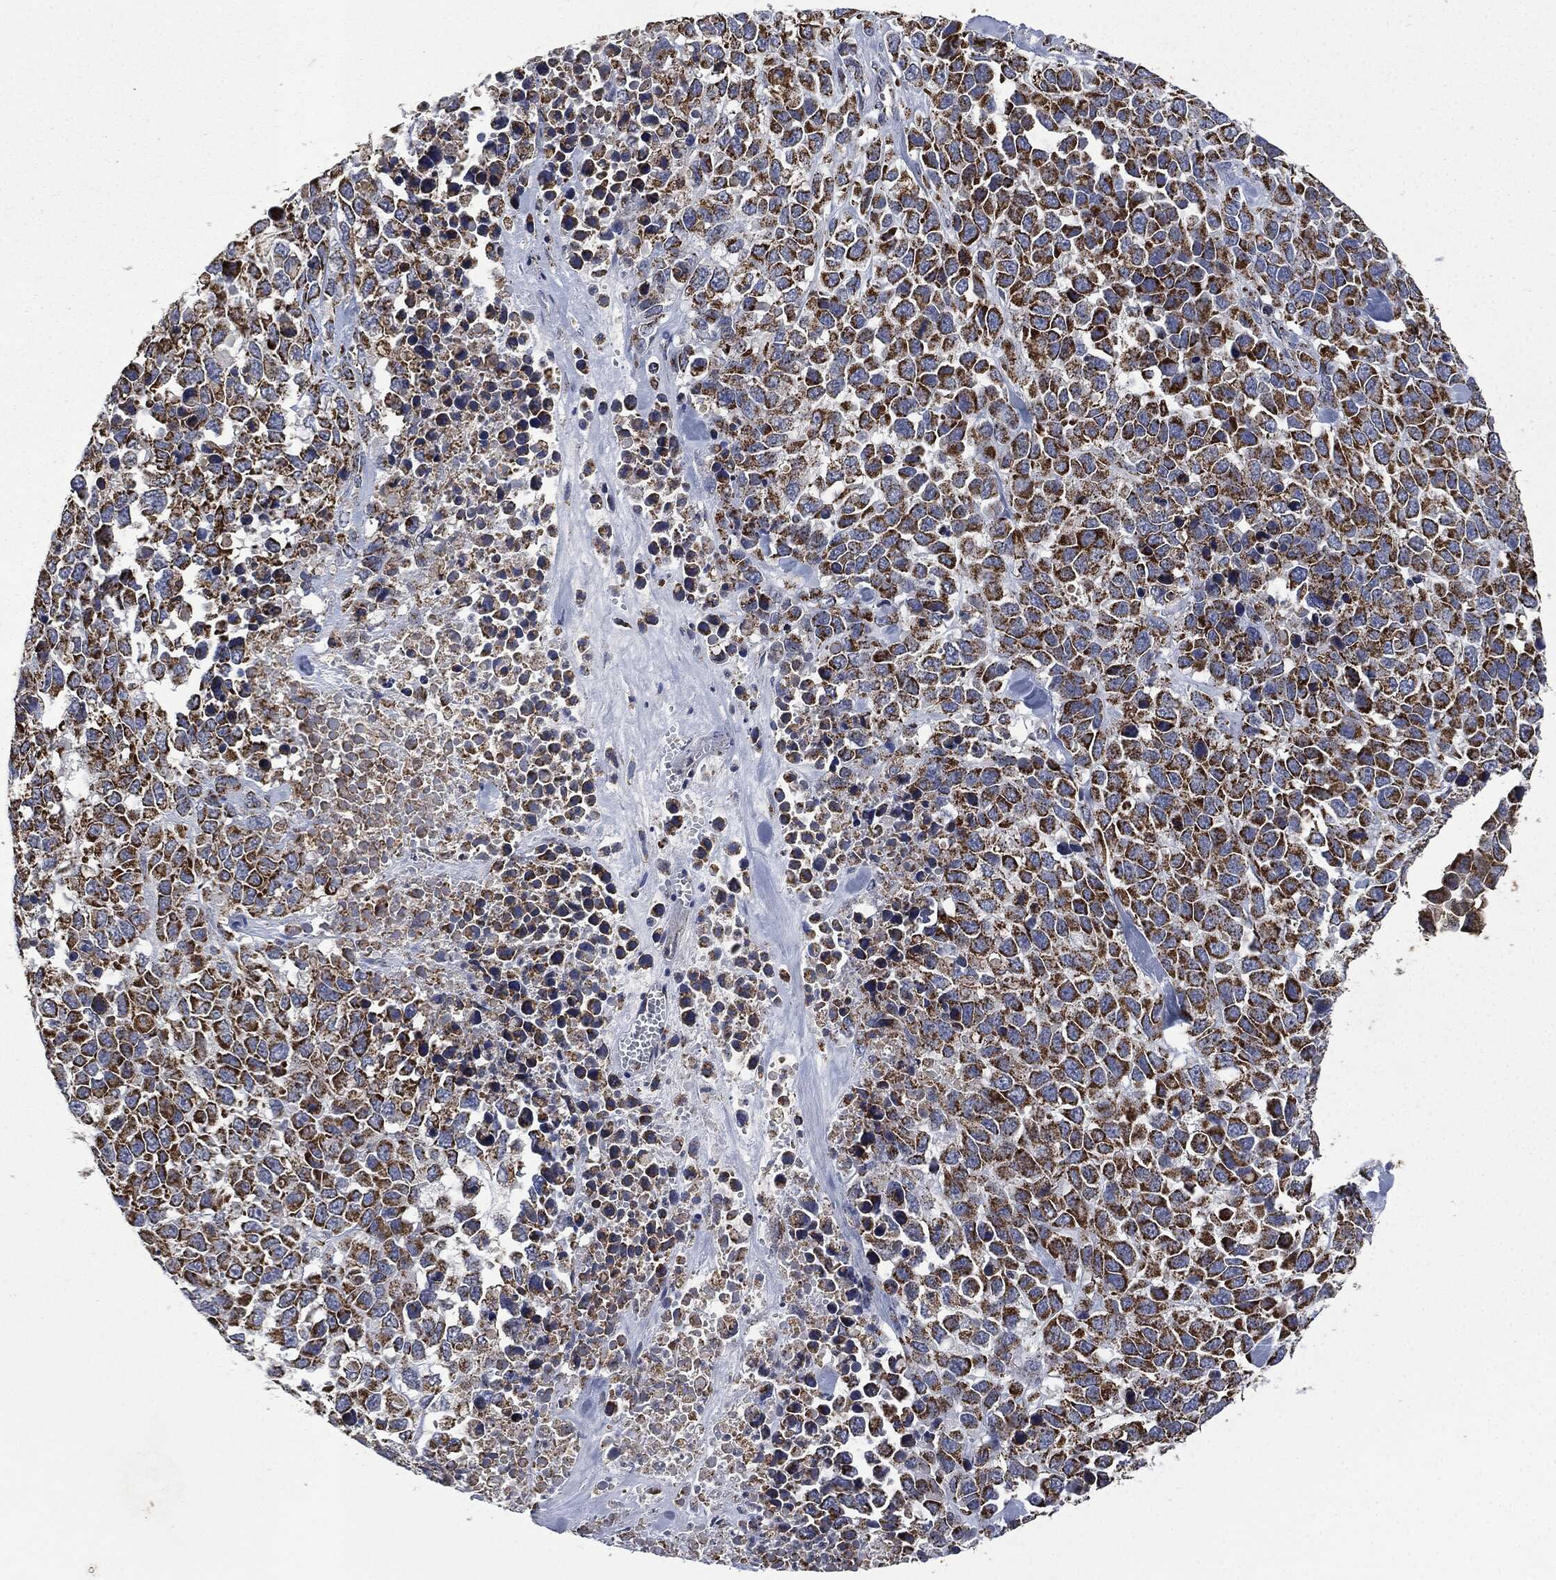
{"staining": {"intensity": "strong", "quantity": ">75%", "location": "cytoplasmic/membranous"}, "tissue": "melanoma", "cell_type": "Tumor cells", "image_type": "cancer", "snomed": [{"axis": "morphology", "description": "Malignant melanoma, Metastatic site"}, {"axis": "topography", "description": "Skin"}], "caption": "Immunohistochemistry (DAB (3,3'-diaminobenzidine)) staining of human malignant melanoma (metastatic site) displays strong cytoplasmic/membranous protein staining in approximately >75% of tumor cells.", "gene": "RYK", "patient": {"sex": "male", "age": 84}}